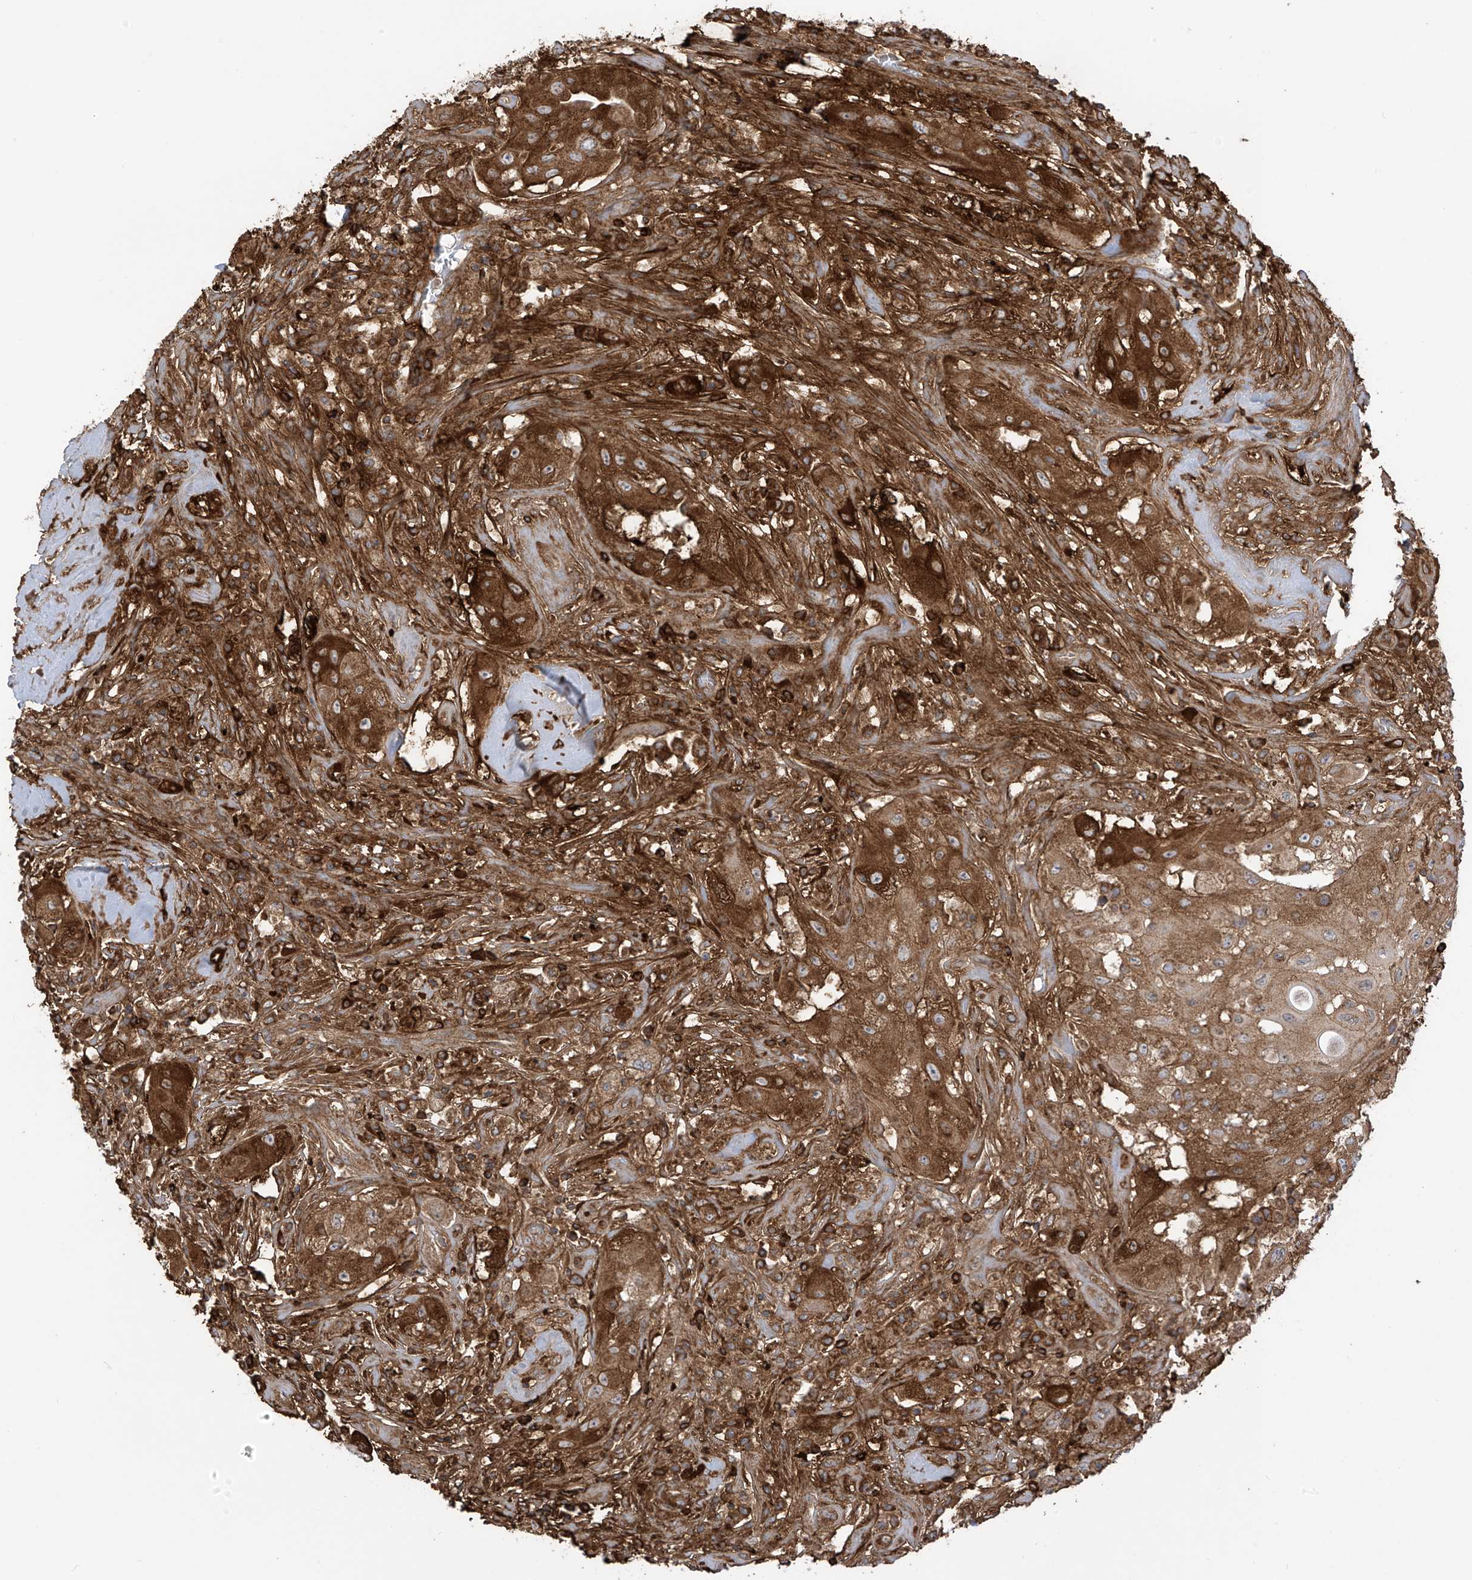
{"staining": {"intensity": "strong", "quantity": ">75%", "location": "cytoplasmic/membranous"}, "tissue": "thyroid cancer", "cell_type": "Tumor cells", "image_type": "cancer", "snomed": [{"axis": "morphology", "description": "Papillary adenocarcinoma, NOS"}, {"axis": "topography", "description": "Thyroid gland"}], "caption": "Papillary adenocarcinoma (thyroid) stained with a brown dye reveals strong cytoplasmic/membranous positive expression in approximately >75% of tumor cells.", "gene": "REPS1", "patient": {"sex": "female", "age": 59}}